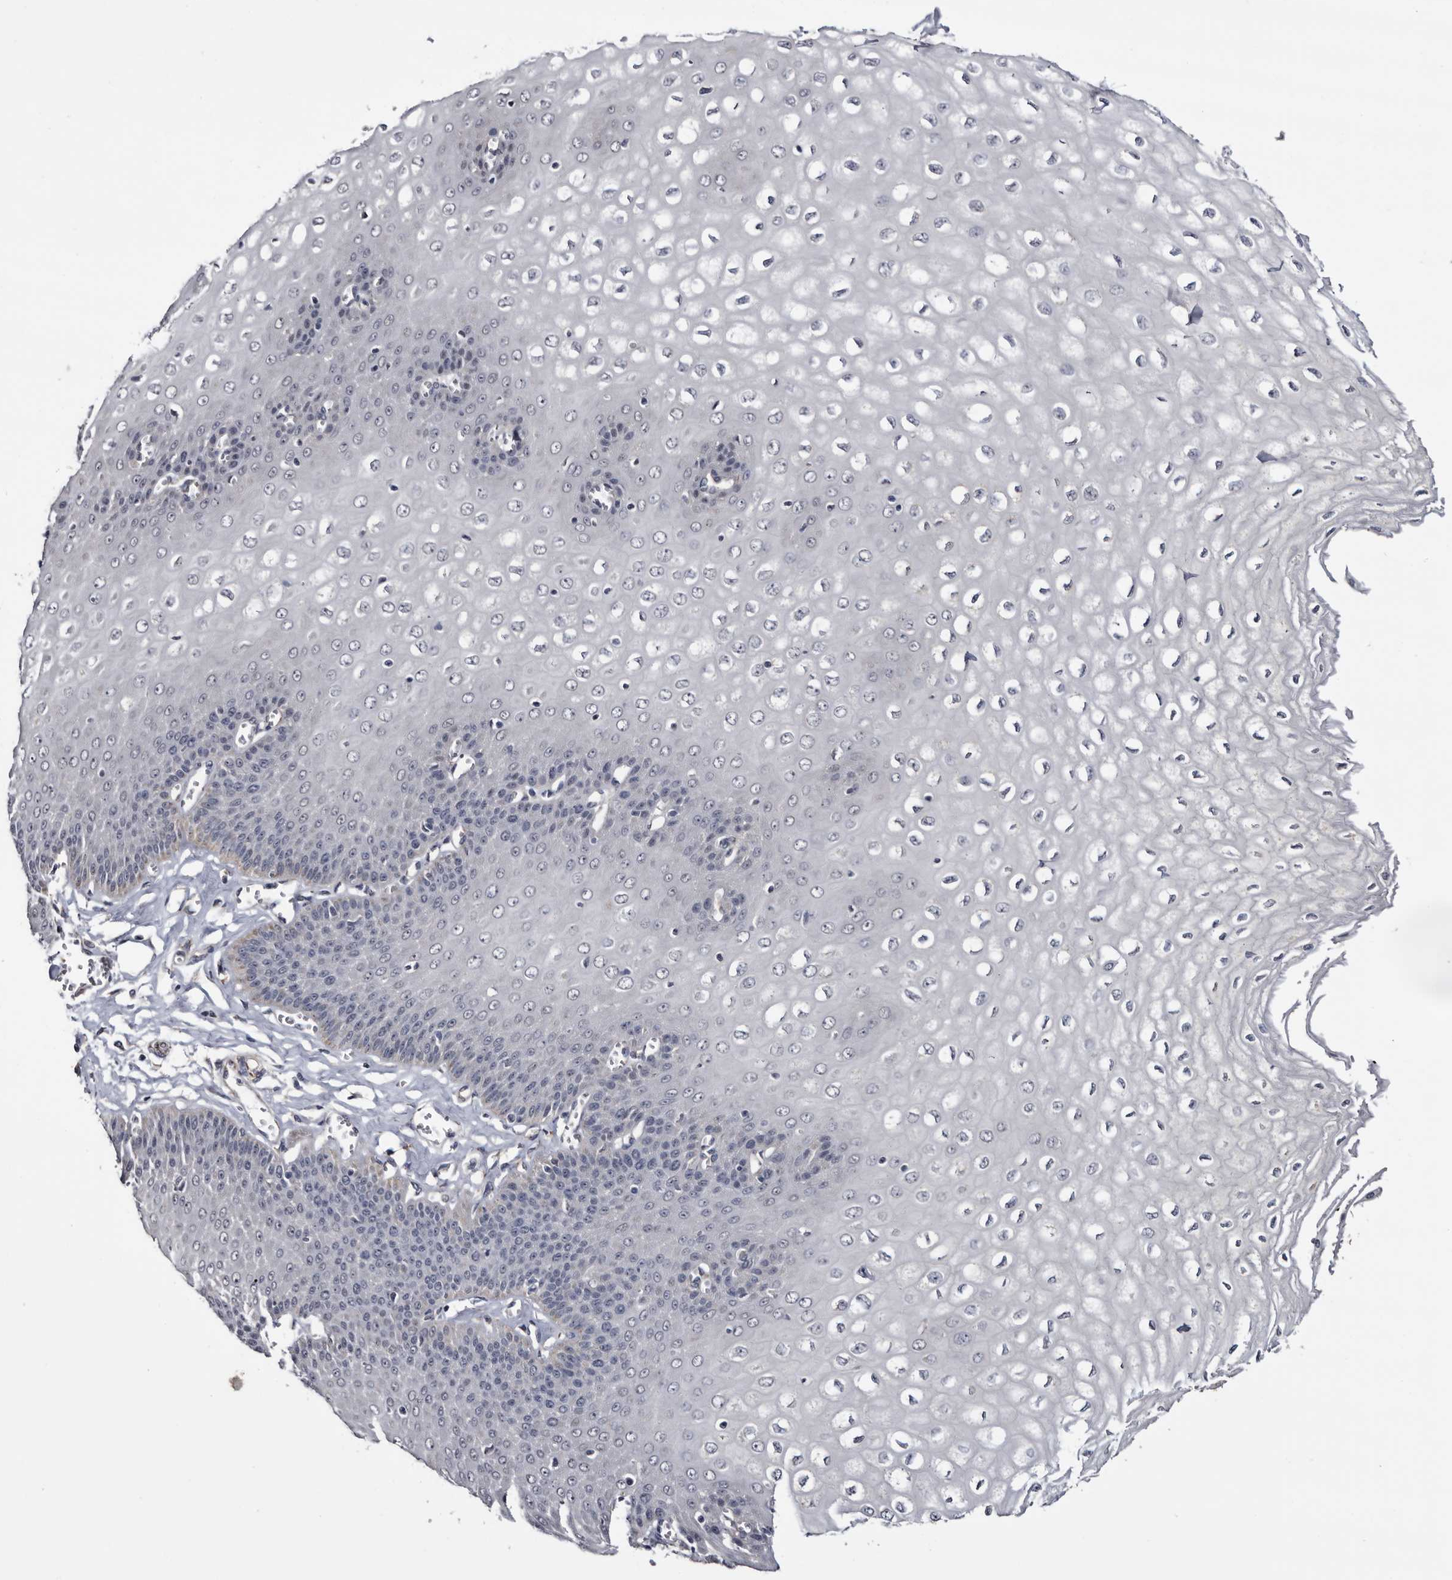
{"staining": {"intensity": "moderate", "quantity": "<25%", "location": "cytoplasmic/membranous"}, "tissue": "esophagus", "cell_type": "Squamous epithelial cells", "image_type": "normal", "snomed": [{"axis": "morphology", "description": "Normal tissue, NOS"}, {"axis": "topography", "description": "Esophagus"}], "caption": "IHC (DAB) staining of normal human esophagus shows moderate cytoplasmic/membranous protein expression in about <25% of squamous epithelial cells. The staining was performed using DAB to visualize the protein expression in brown, while the nuclei were stained in blue with hematoxylin (Magnification: 20x).", "gene": "ARMCX2", "patient": {"sex": "male", "age": 60}}